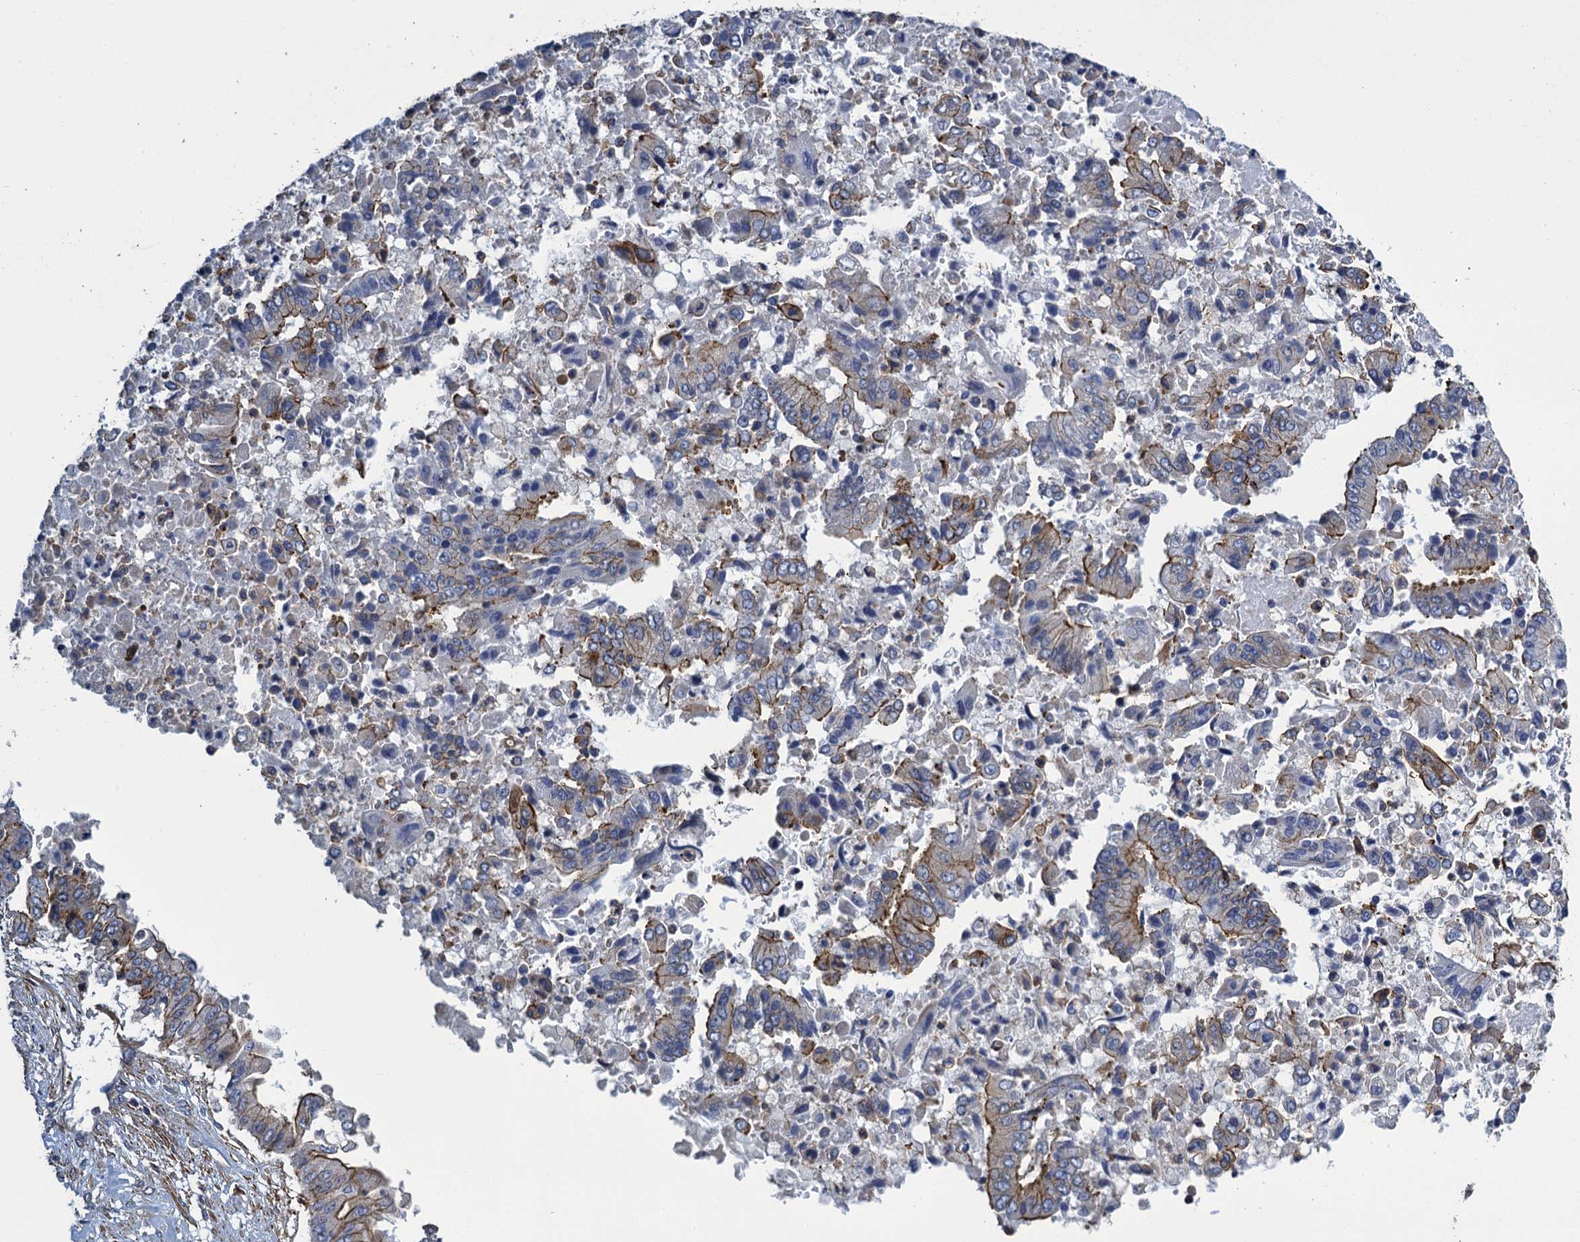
{"staining": {"intensity": "moderate", "quantity": "25%-75%", "location": "cytoplasmic/membranous"}, "tissue": "pancreatic cancer", "cell_type": "Tumor cells", "image_type": "cancer", "snomed": [{"axis": "morphology", "description": "Adenocarcinoma, NOS"}, {"axis": "topography", "description": "Pancreas"}], "caption": "About 25%-75% of tumor cells in human adenocarcinoma (pancreatic) show moderate cytoplasmic/membranous protein staining as visualized by brown immunohistochemical staining.", "gene": "PROSER2", "patient": {"sex": "female", "age": 77}}